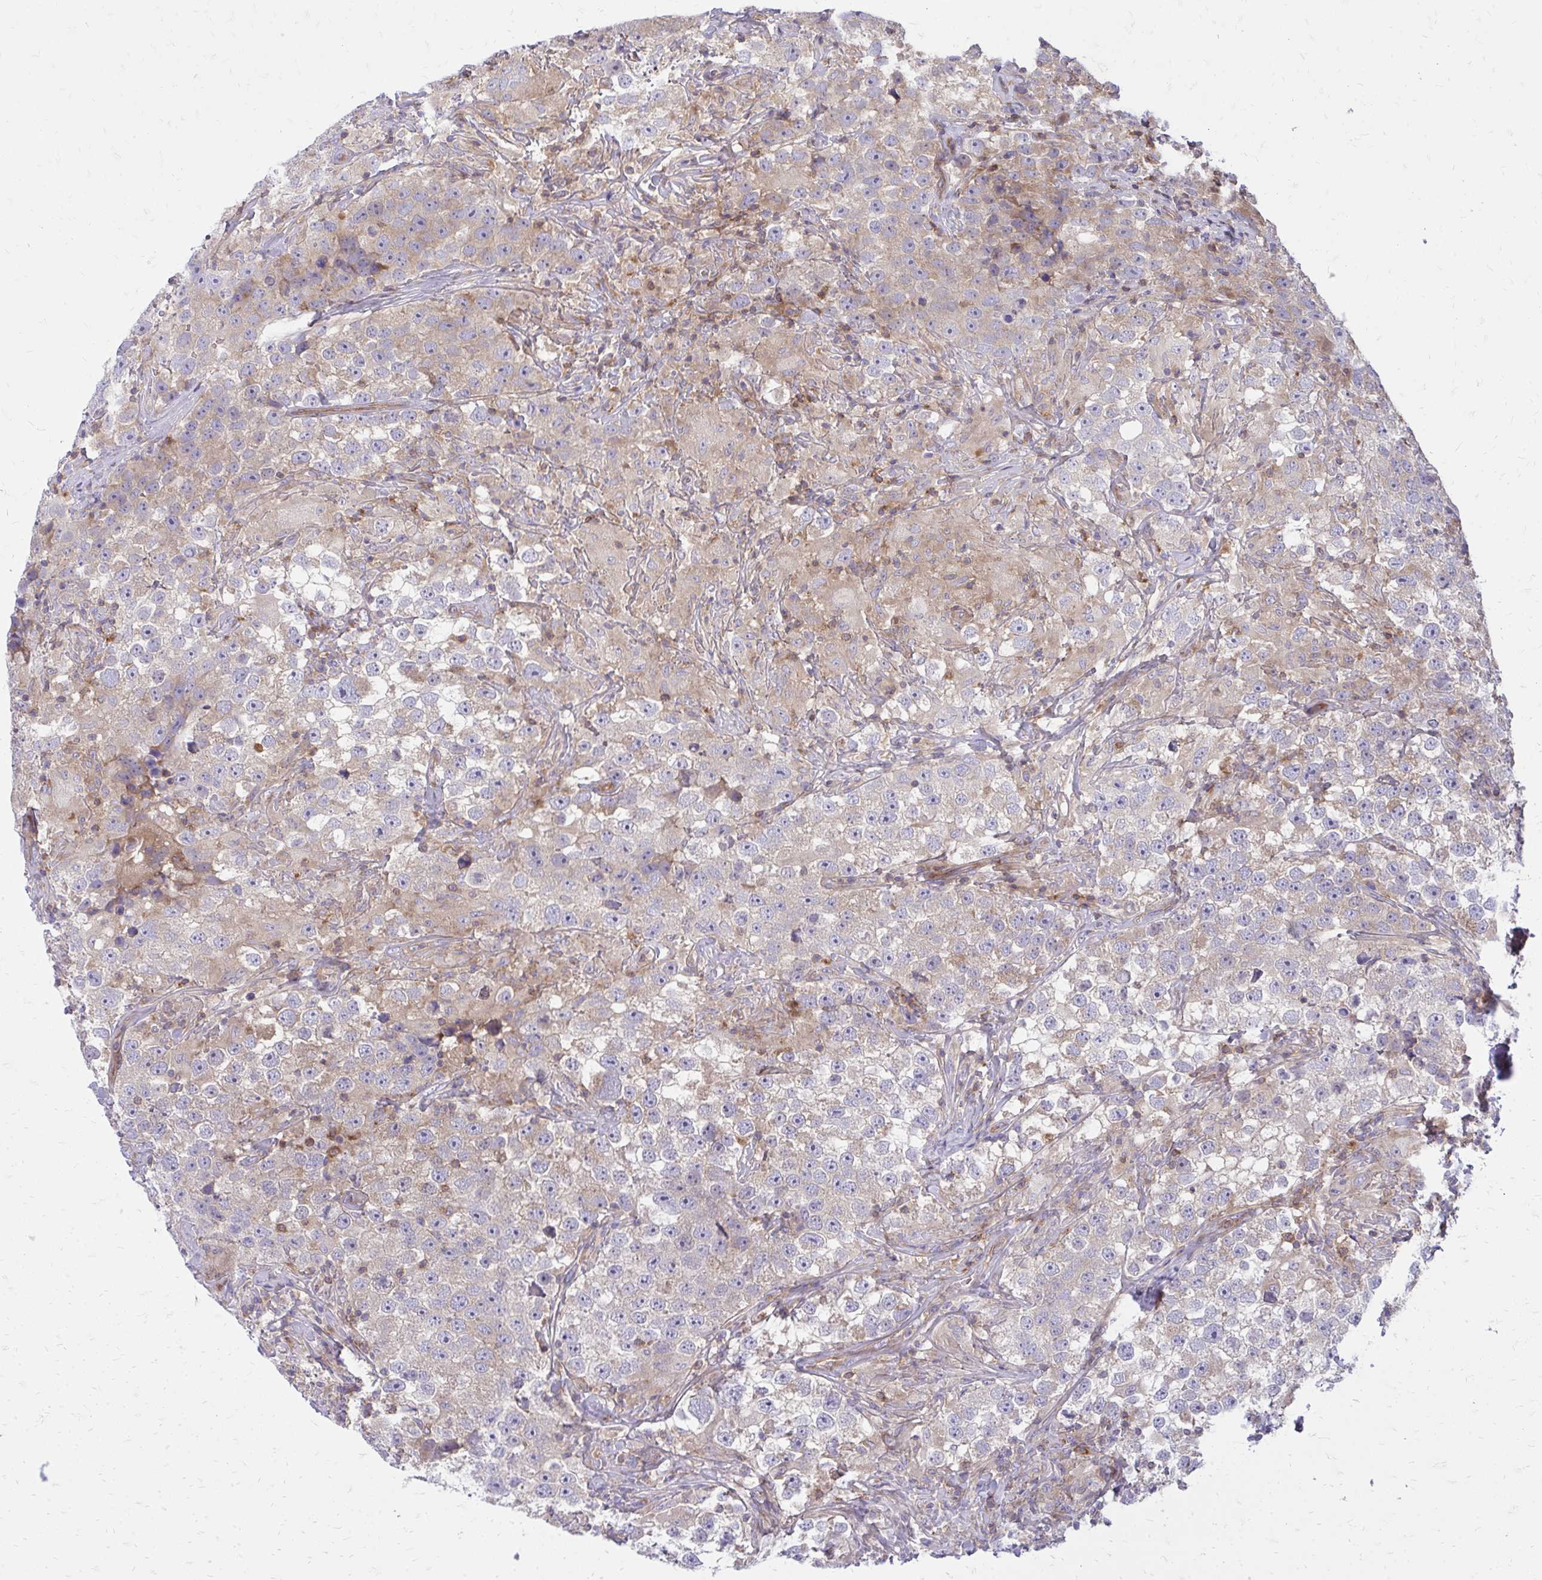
{"staining": {"intensity": "weak", "quantity": "25%-75%", "location": "cytoplasmic/membranous"}, "tissue": "testis cancer", "cell_type": "Tumor cells", "image_type": "cancer", "snomed": [{"axis": "morphology", "description": "Seminoma, NOS"}, {"axis": "topography", "description": "Testis"}], "caption": "IHC (DAB) staining of human testis cancer (seminoma) exhibits weak cytoplasmic/membranous protein expression in approximately 25%-75% of tumor cells.", "gene": "ASAP1", "patient": {"sex": "male", "age": 46}}